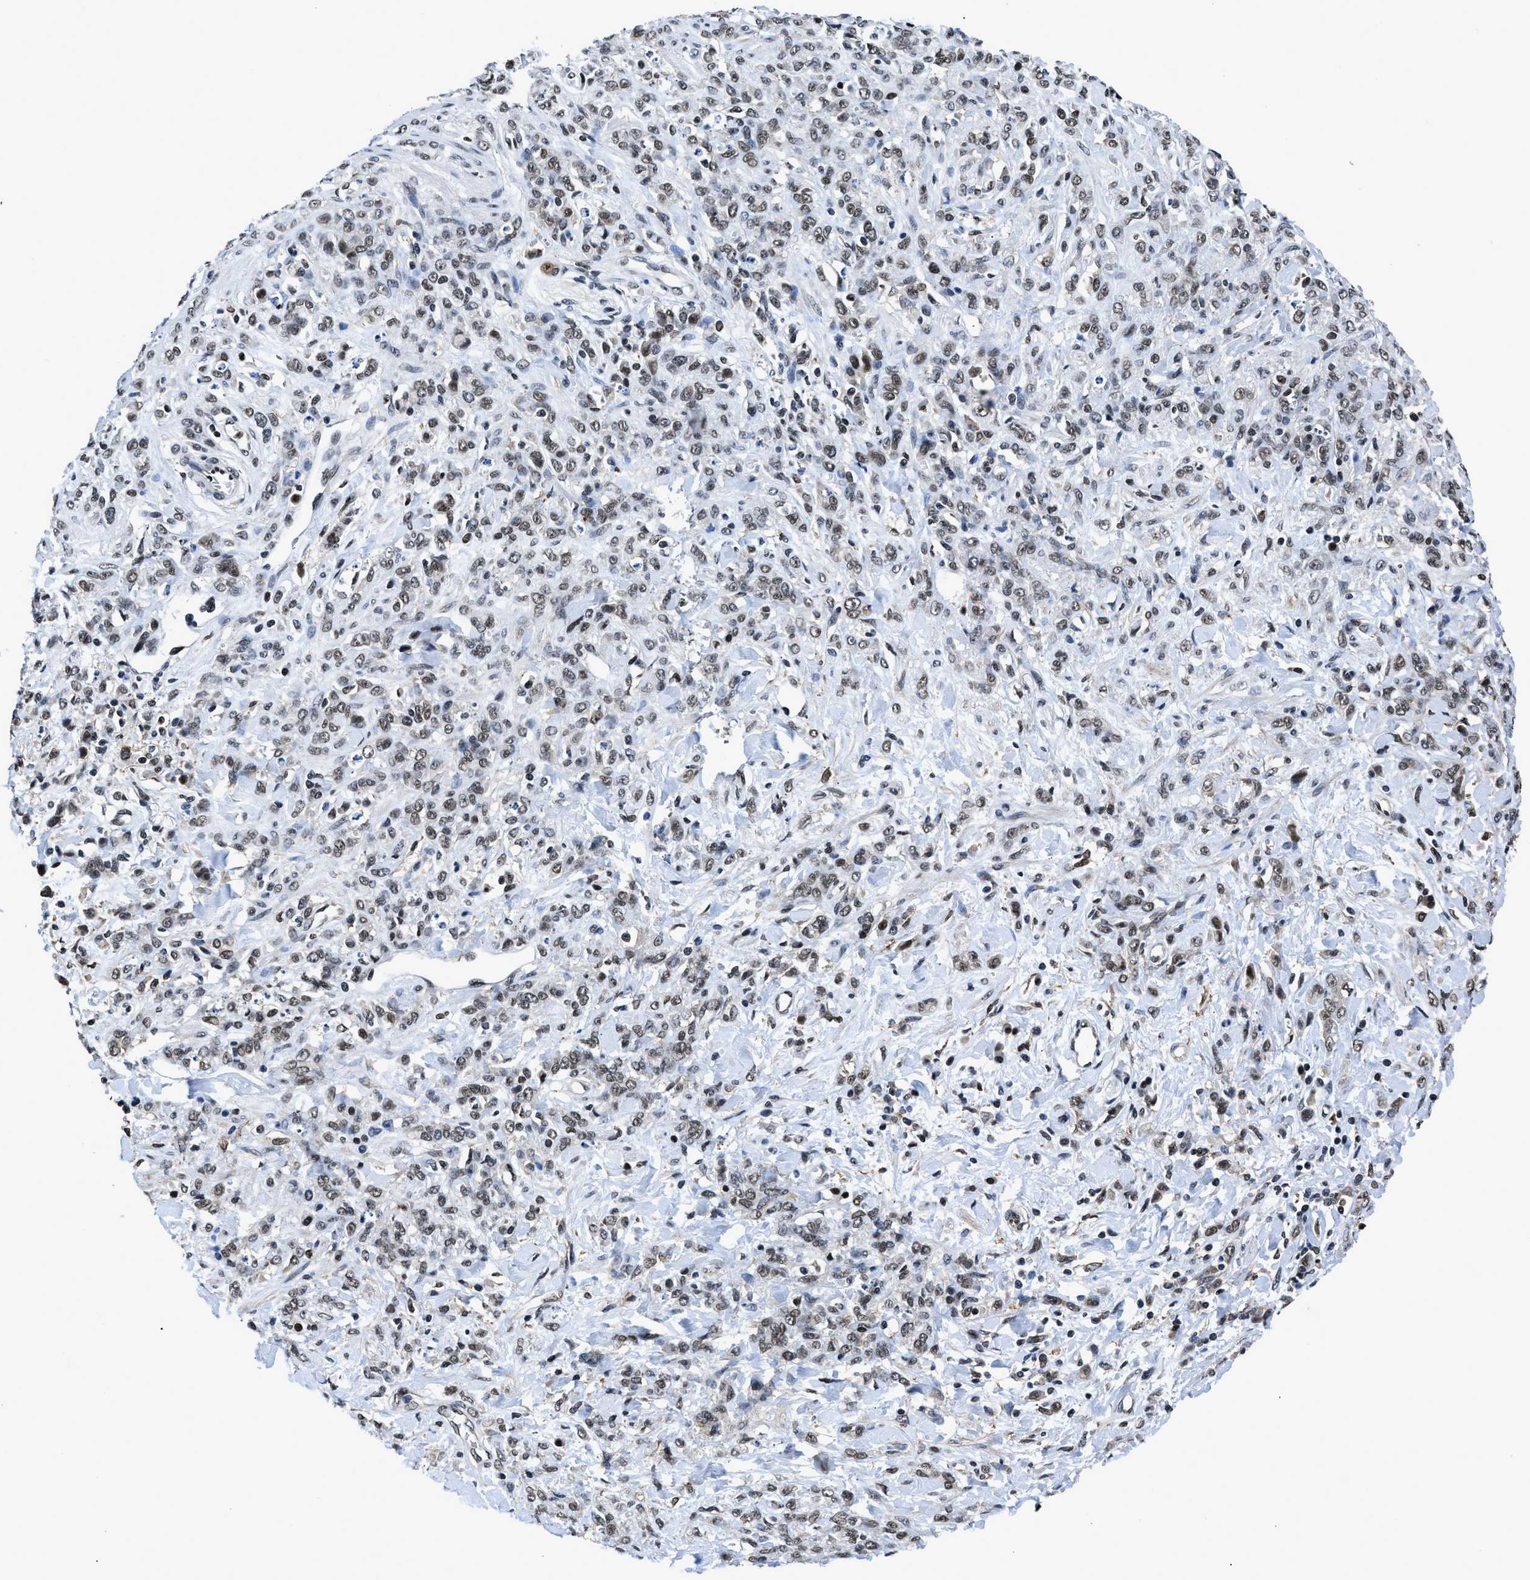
{"staining": {"intensity": "moderate", "quantity": ">75%", "location": "nuclear"}, "tissue": "stomach cancer", "cell_type": "Tumor cells", "image_type": "cancer", "snomed": [{"axis": "morphology", "description": "Normal tissue, NOS"}, {"axis": "morphology", "description": "Adenocarcinoma, NOS"}, {"axis": "topography", "description": "Stomach"}], "caption": "Stomach adenocarcinoma stained with DAB immunohistochemistry (IHC) exhibits medium levels of moderate nuclear staining in about >75% of tumor cells. Ihc stains the protein in brown and the nuclei are stained blue.", "gene": "HNRNPH2", "patient": {"sex": "male", "age": 82}}